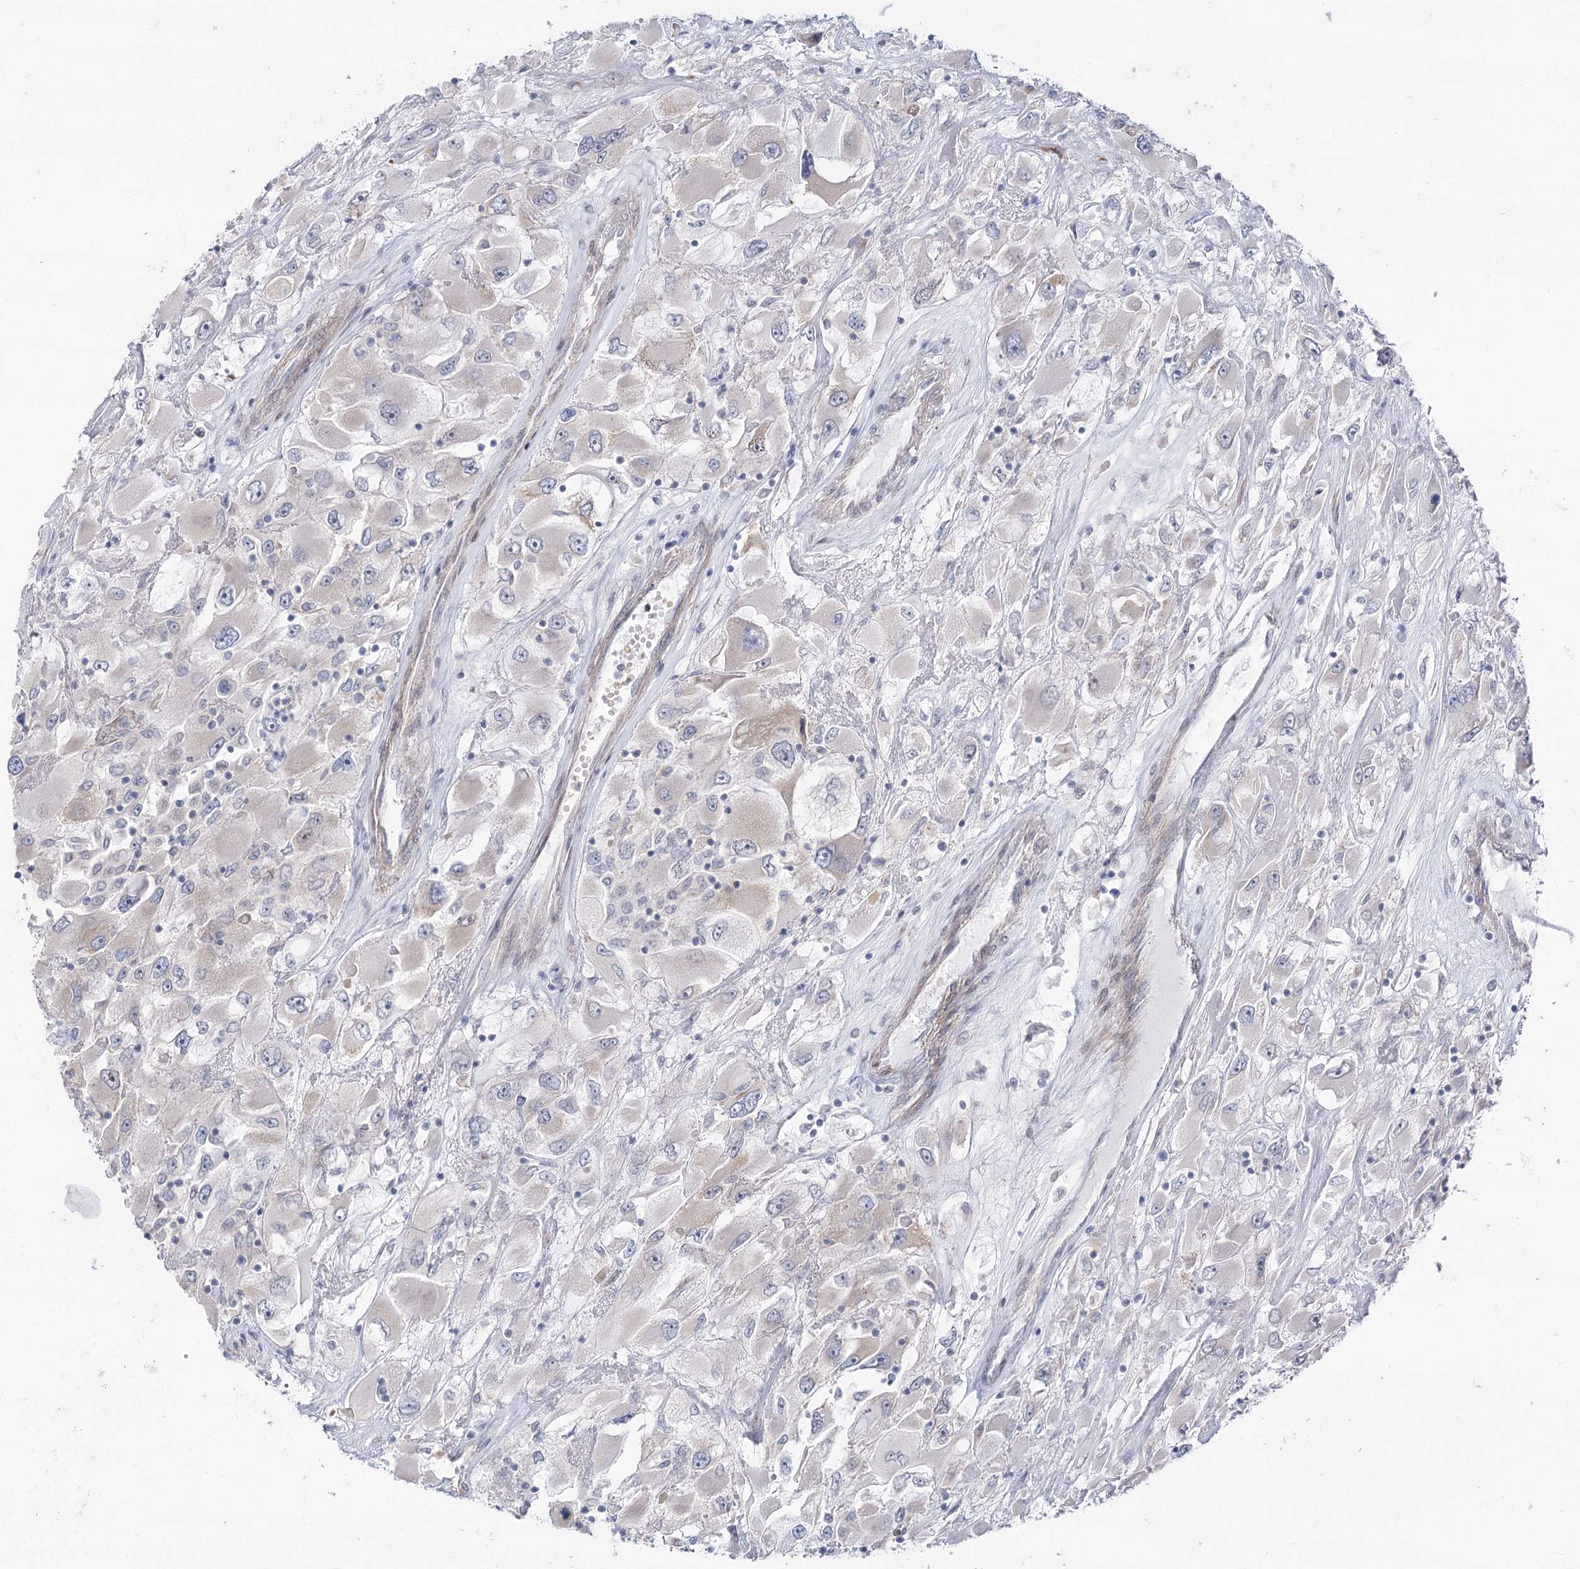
{"staining": {"intensity": "negative", "quantity": "none", "location": "none"}, "tissue": "renal cancer", "cell_type": "Tumor cells", "image_type": "cancer", "snomed": [{"axis": "morphology", "description": "Adenocarcinoma, NOS"}, {"axis": "topography", "description": "Kidney"}], "caption": "DAB (3,3'-diaminobenzidine) immunohistochemical staining of adenocarcinoma (renal) shows no significant expression in tumor cells.", "gene": "ARSI", "patient": {"sex": "female", "age": 52}}